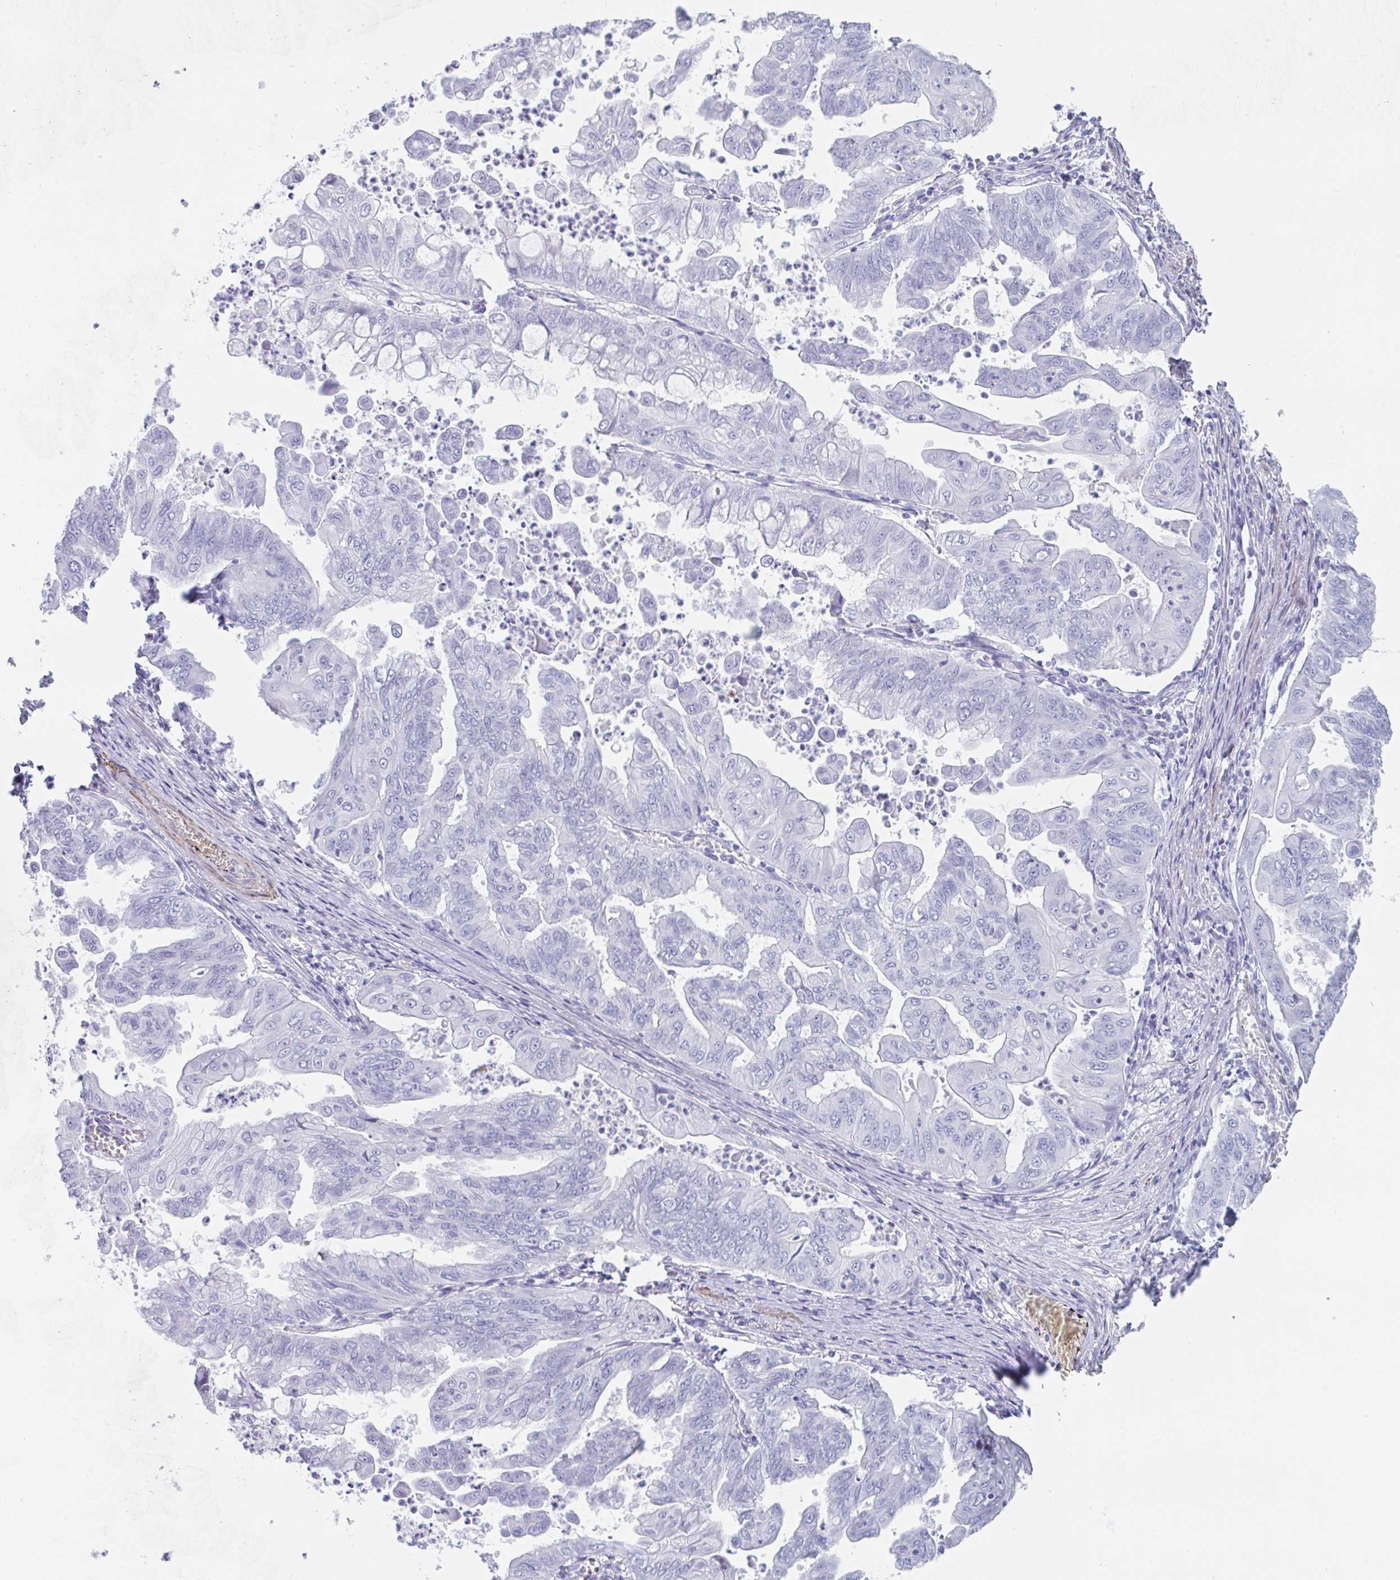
{"staining": {"intensity": "negative", "quantity": "none", "location": "none"}, "tissue": "stomach cancer", "cell_type": "Tumor cells", "image_type": "cancer", "snomed": [{"axis": "morphology", "description": "Adenocarcinoma, NOS"}, {"axis": "topography", "description": "Stomach, upper"}], "caption": "Tumor cells show no significant protein positivity in stomach cancer.", "gene": "TAS2R41", "patient": {"sex": "male", "age": 80}}